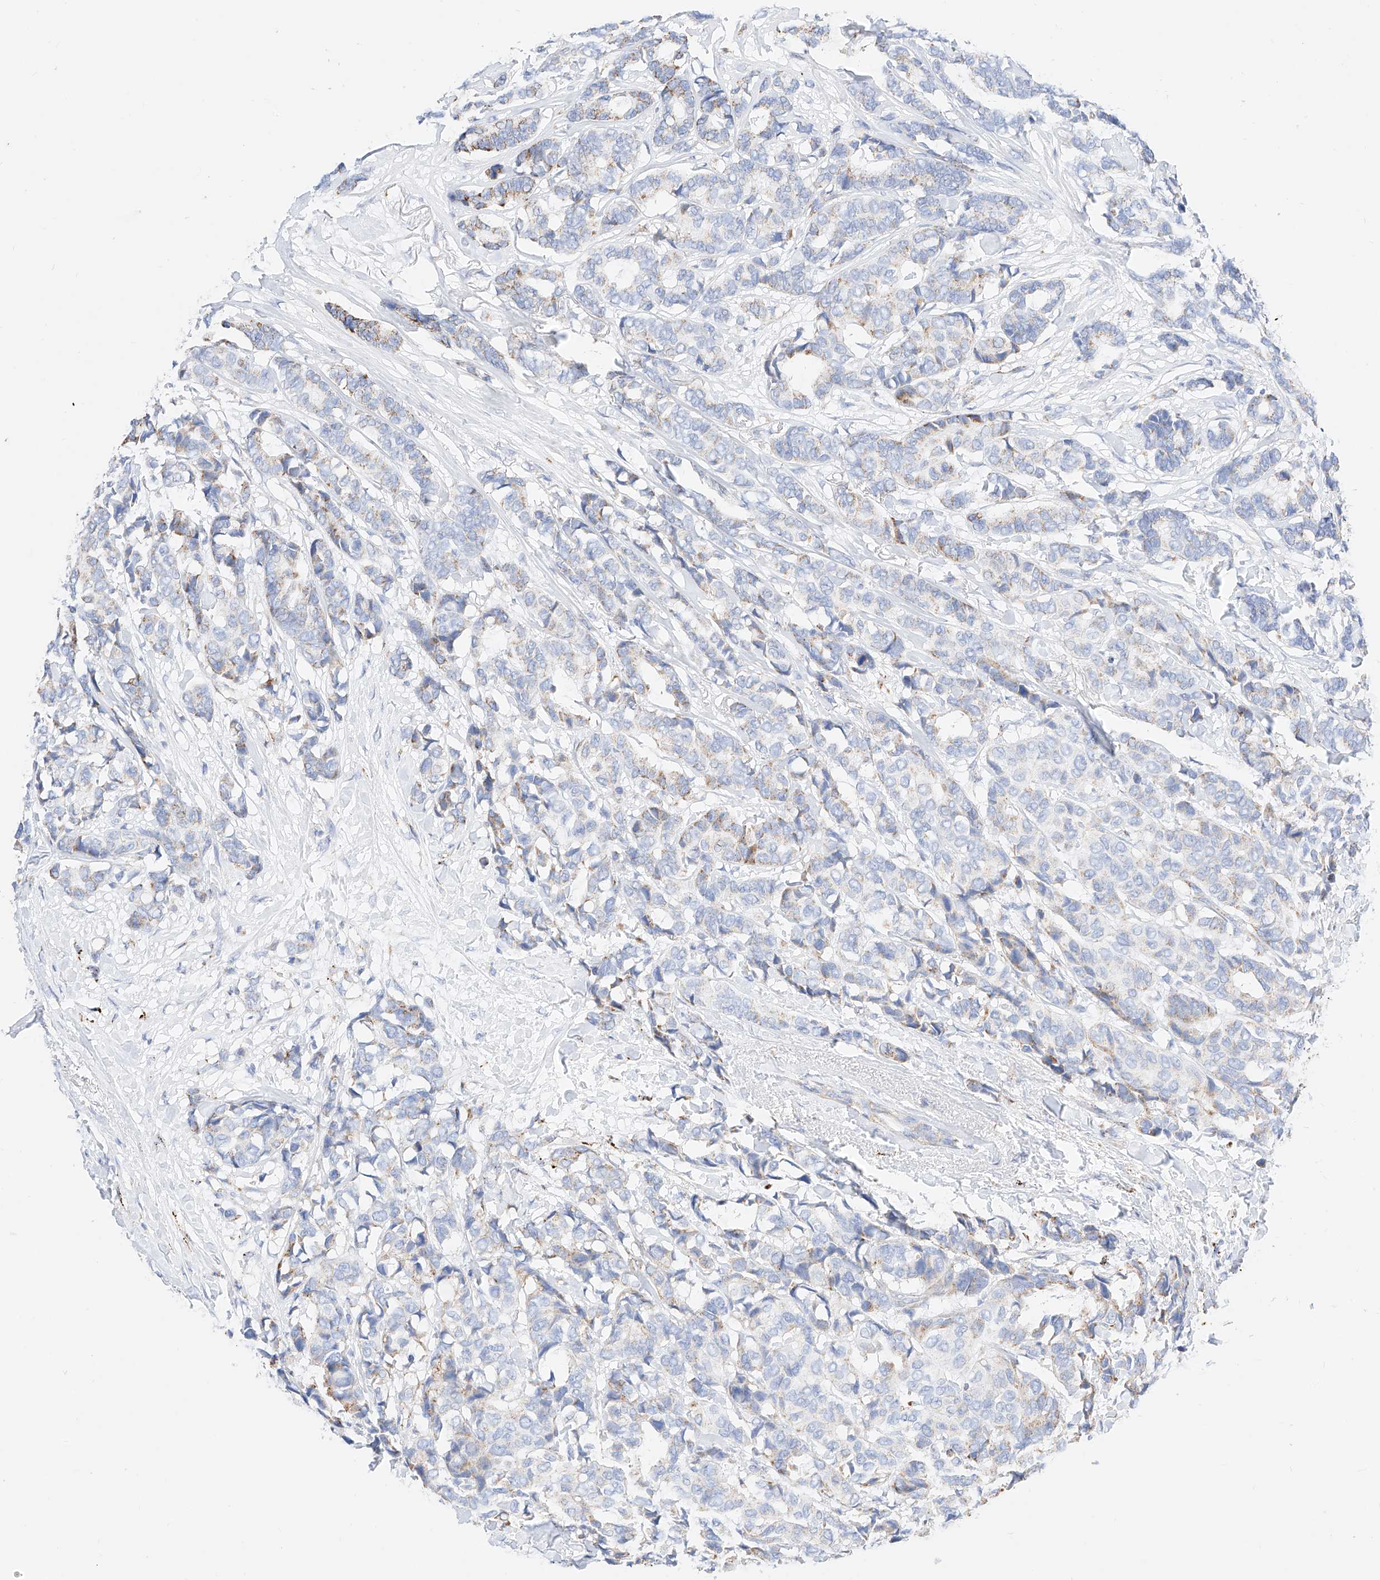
{"staining": {"intensity": "weak", "quantity": "25%-75%", "location": "cytoplasmic/membranous"}, "tissue": "breast cancer", "cell_type": "Tumor cells", "image_type": "cancer", "snomed": [{"axis": "morphology", "description": "Duct carcinoma"}, {"axis": "topography", "description": "Breast"}], "caption": "Immunohistochemistry (IHC) (DAB (3,3'-diaminobenzidine)) staining of human intraductal carcinoma (breast) demonstrates weak cytoplasmic/membranous protein positivity in approximately 25%-75% of tumor cells. (Brightfield microscopy of DAB IHC at high magnification).", "gene": "C6orf62", "patient": {"sex": "female", "age": 87}}